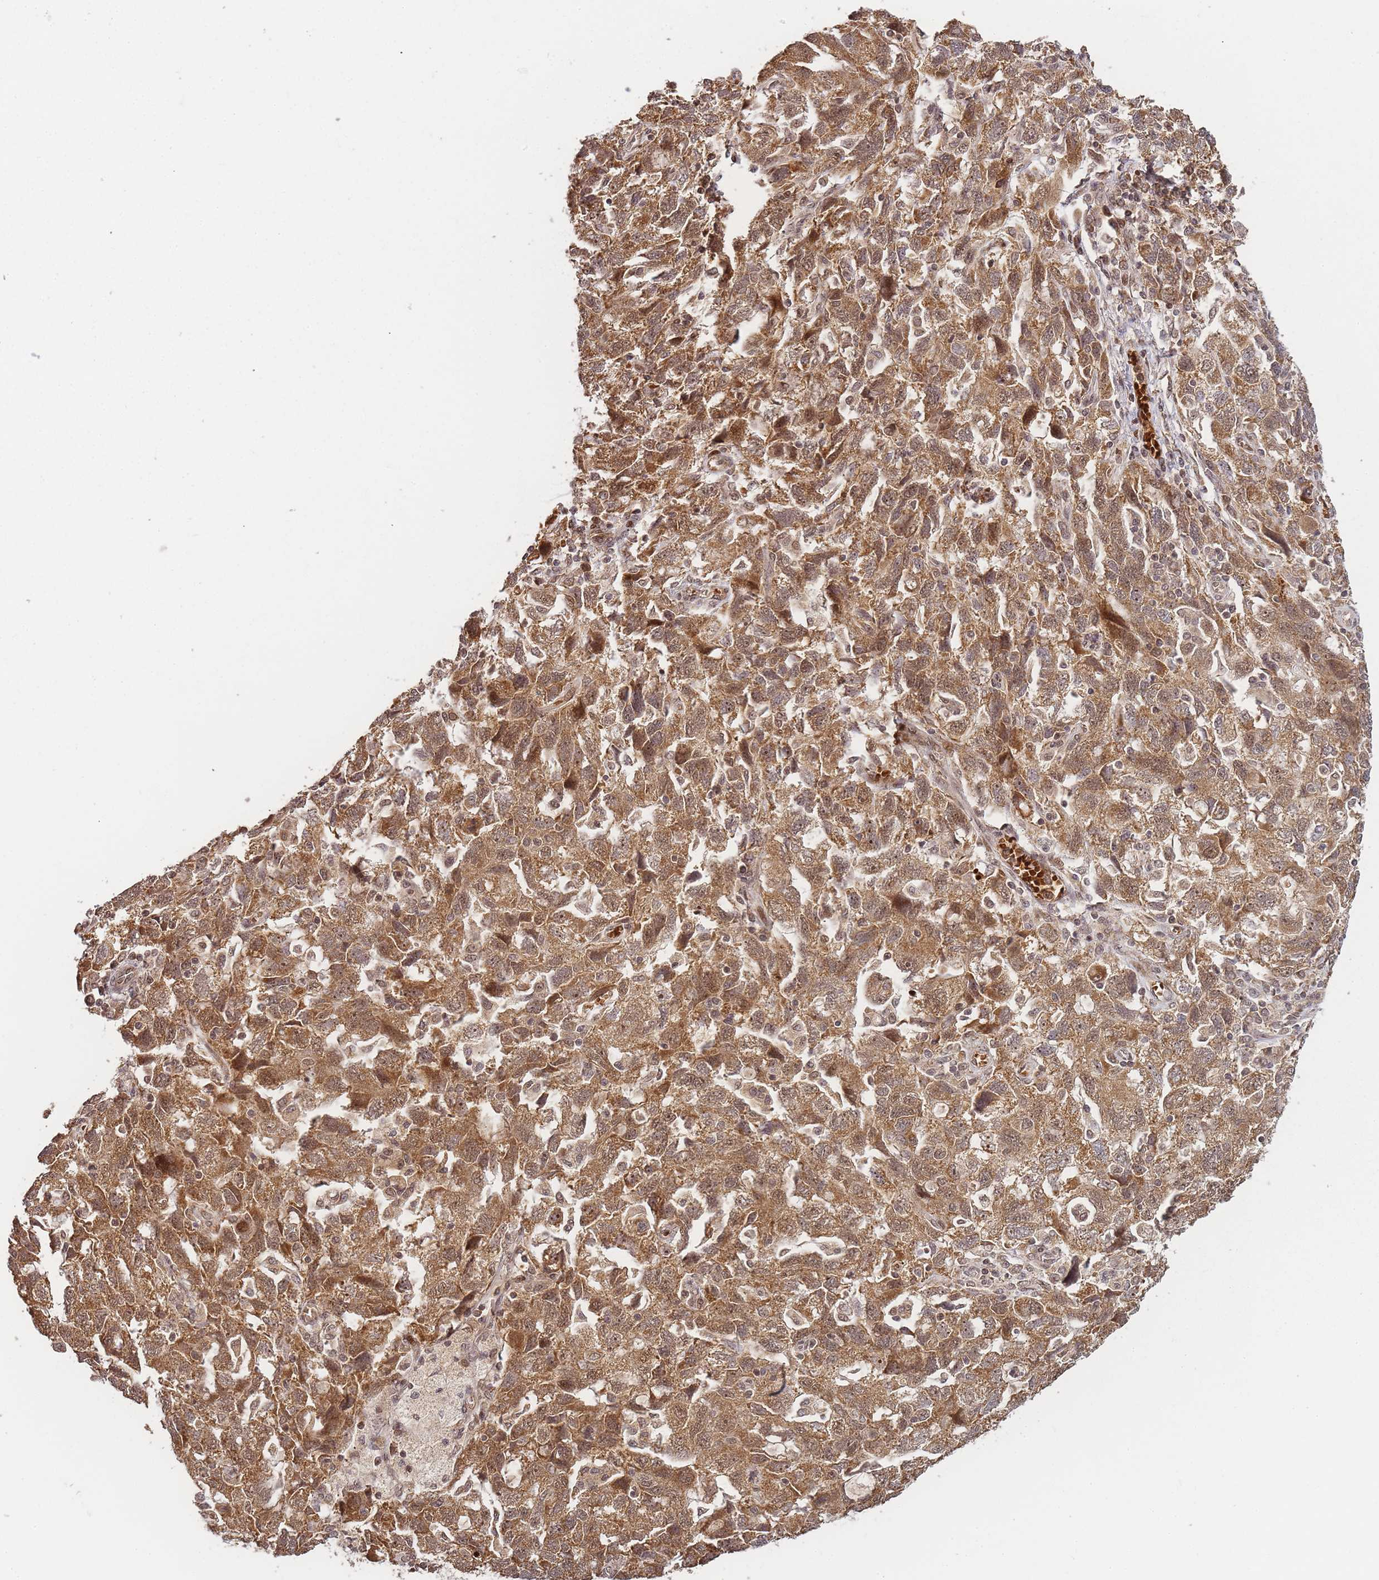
{"staining": {"intensity": "moderate", "quantity": ">75%", "location": "cytoplasmic/membranous,nuclear"}, "tissue": "ovarian cancer", "cell_type": "Tumor cells", "image_type": "cancer", "snomed": [{"axis": "morphology", "description": "Carcinoma, NOS"}, {"axis": "morphology", "description": "Cystadenocarcinoma, serous, NOS"}, {"axis": "topography", "description": "Ovary"}], "caption": "A medium amount of moderate cytoplasmic/membranous and nuclear expression is present in approximately >75% of tumor cells in carcinoma (ovarian) tissue.", "gene": "ZNF497", "patient": {"sex": "female", "age": 69}}